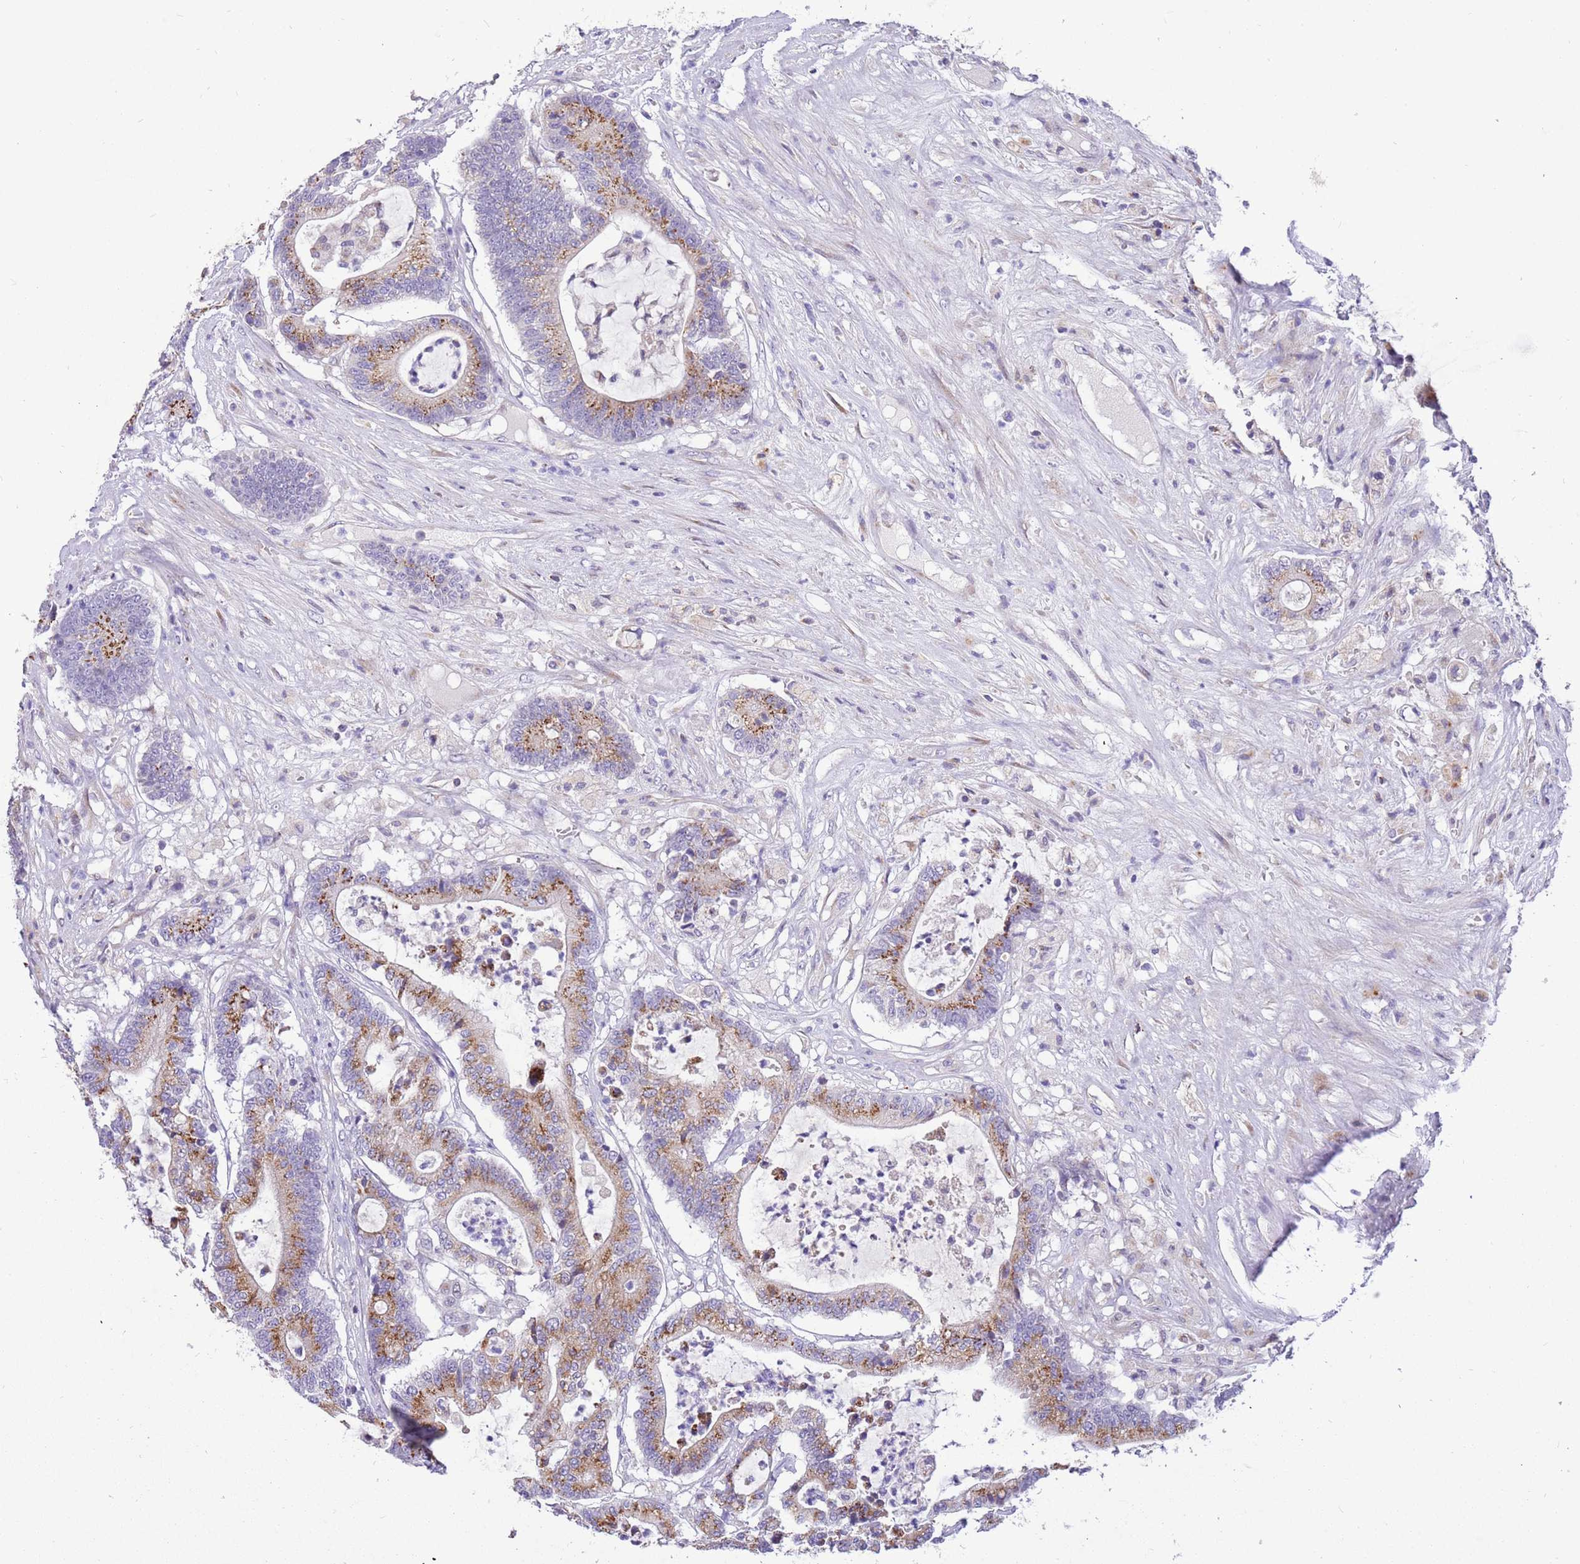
{"staining": {"intensity": "moderate", "quantity": "25%-75%", "location": "cytoplasmic/membranous"}, "tissue": "colorectal cancer", "cell_type": "Tumor cells", "image_type": "cancer", "snomed": [{"axis": "morphology", "description": "Adenocarcinoma, NOS"}, {"axis": "topography", "description": "Colon"}], "caption": "A photomicrograph of colorectal adenocarcinoma stained for a protein shows moderate cytoplasmic/membranous brown staining in tumor cells.", "gene": "COX17", "patient": {"sex": "female", "age": 84}}